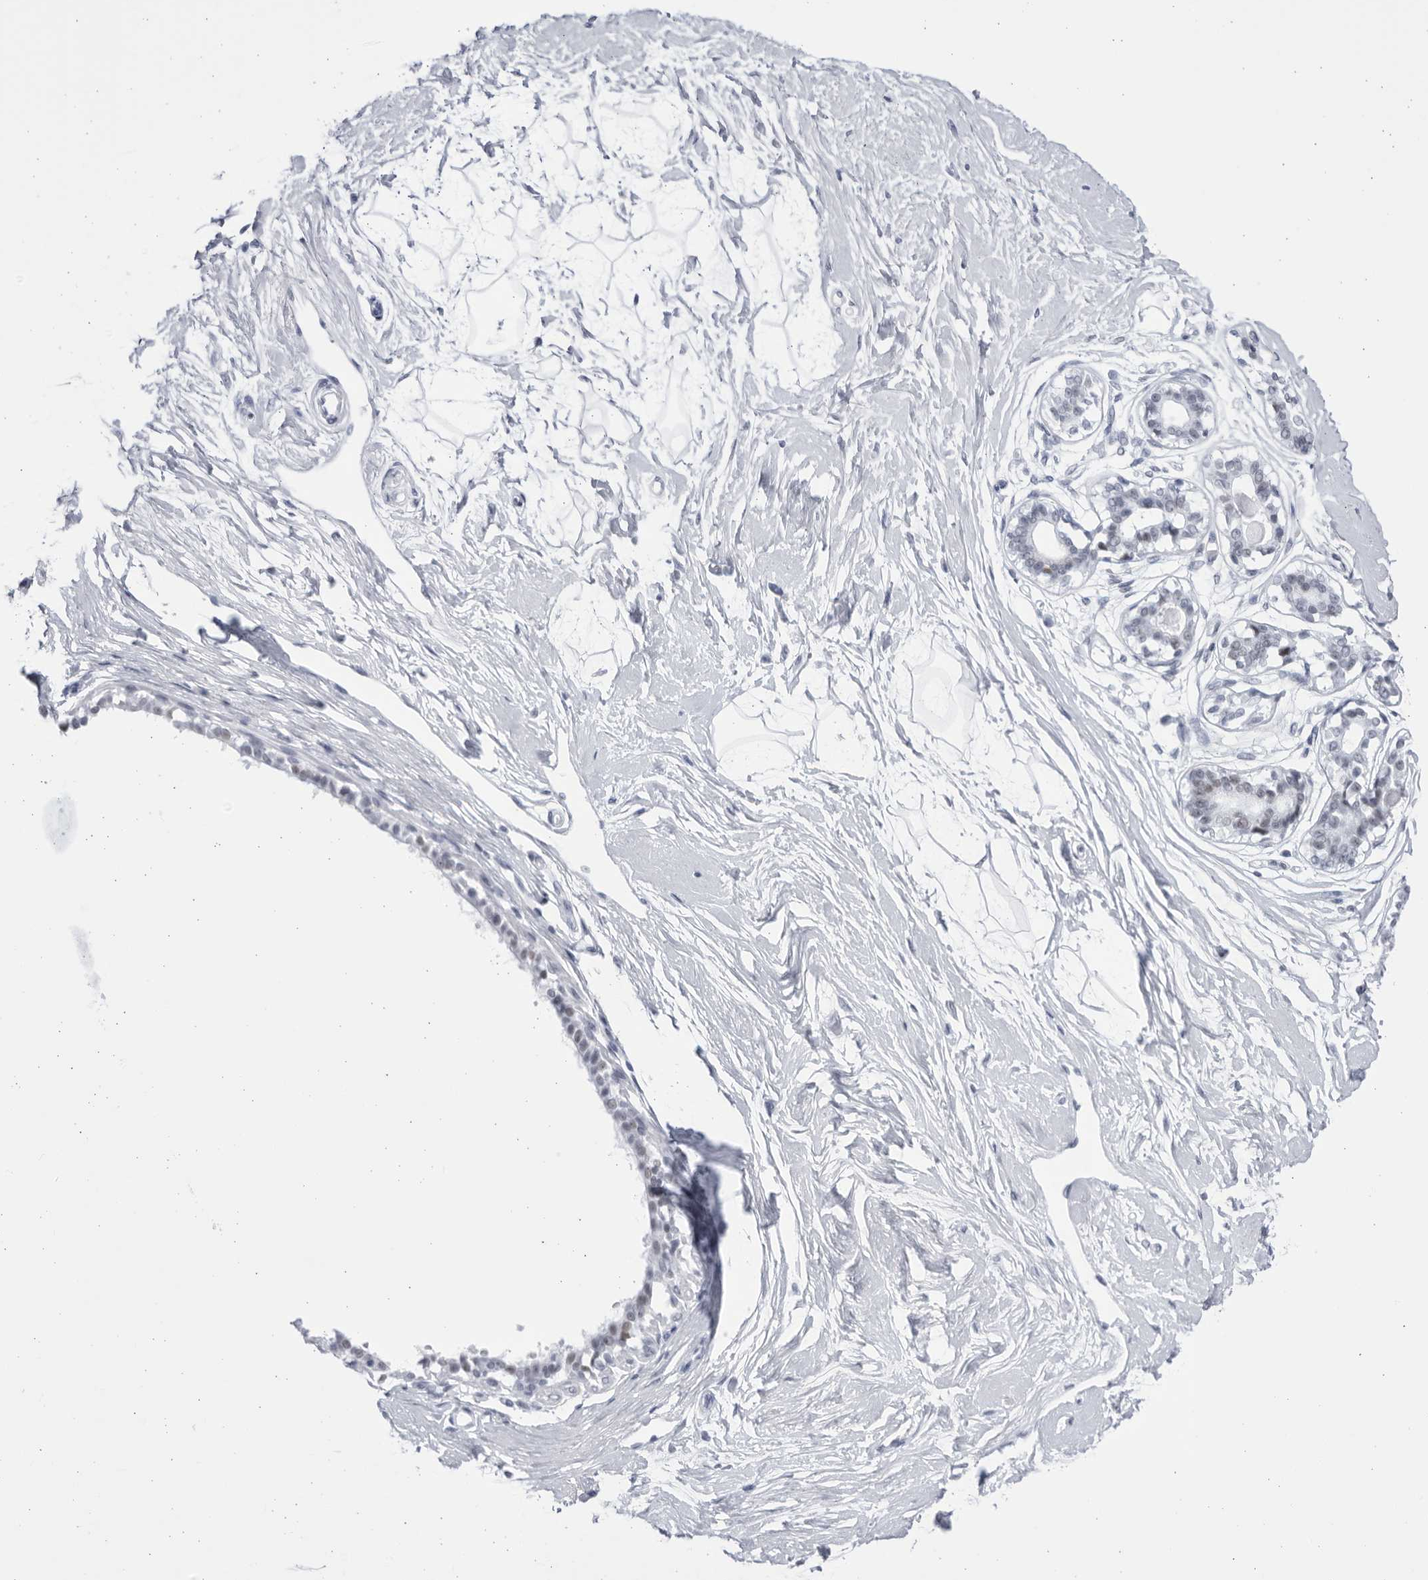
{"staining": {"intensity": "negative", "quantity": "none", "location": "none"}, "tissue": "breast", "cell_type": "Adipocytes", "image_type": "normal", "snomed": [{"axis": "morphology", "description": "Normal tissue, NOS"}, {"axis": "topography", "description": "Breast"}], "caption": "This is an immunohistochemistry (IHC) photomicrograph of unremarkable human breast. There is no staining in adipocytes.", "gene": "CCDC181", "patient": {"sex": "female", "age": 45}}